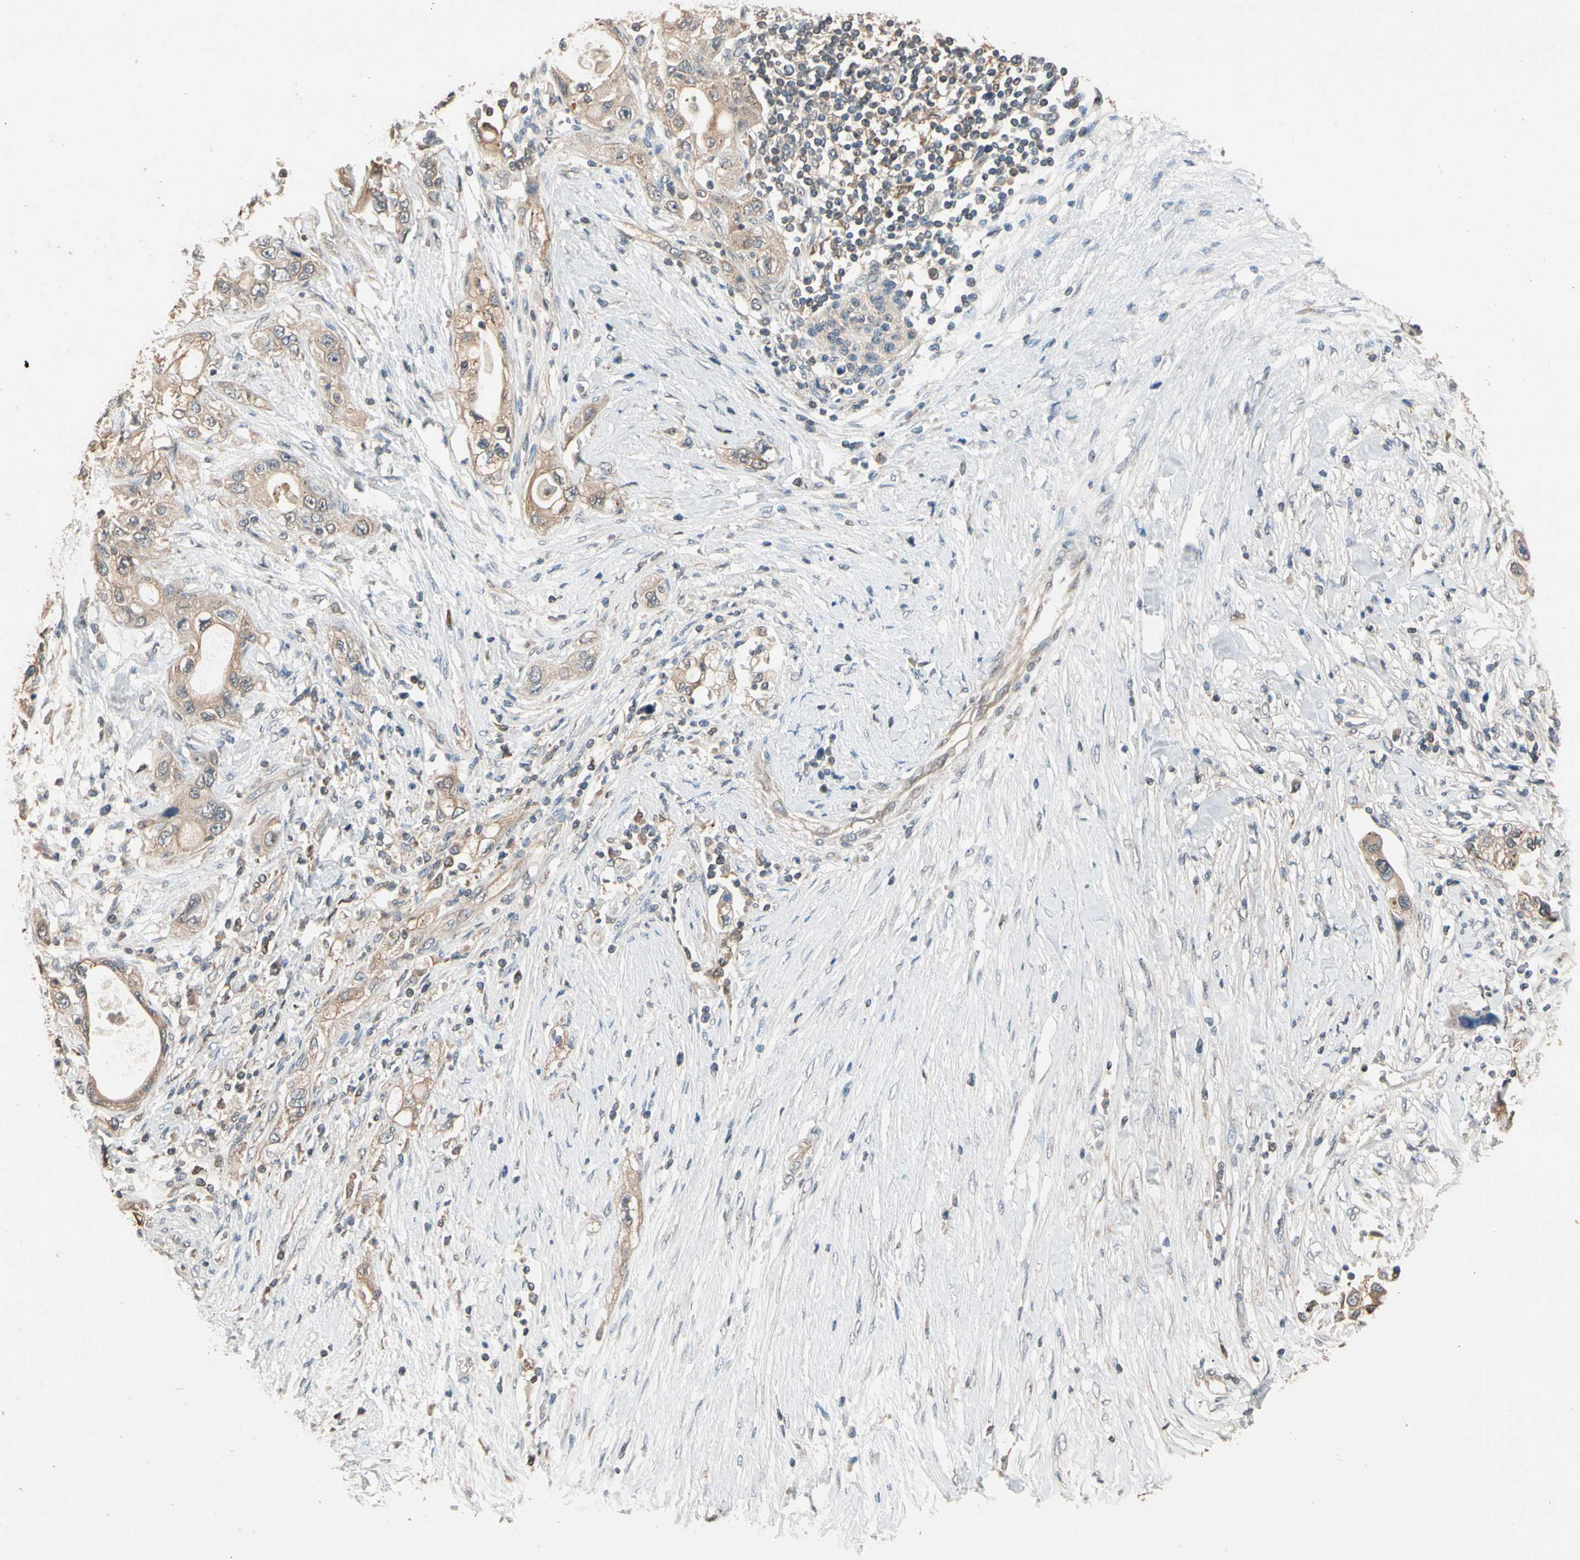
{"staining": {"intensity": "weak", "quantity": "25%-75%", "location": "cytoplasmic/membranous"}, "tissue": "pancreatic cancer", "cell_type": "Tumor cells", "image_type": "cancer", "snomed": [{"axis": "morphology", "description": "Adenocarcinoma, NOS"}, {"axis": "topography", "description": "Pancreas"}], "caption": "There is low levels of weak cytoplasmic/membranous staining in tumor cells of pancreatic cancer, as demonstrated by immunohistochemical staining (brown color).", "gene": "MAP3K7", "patient": {"sex": "female", "age": 70}}